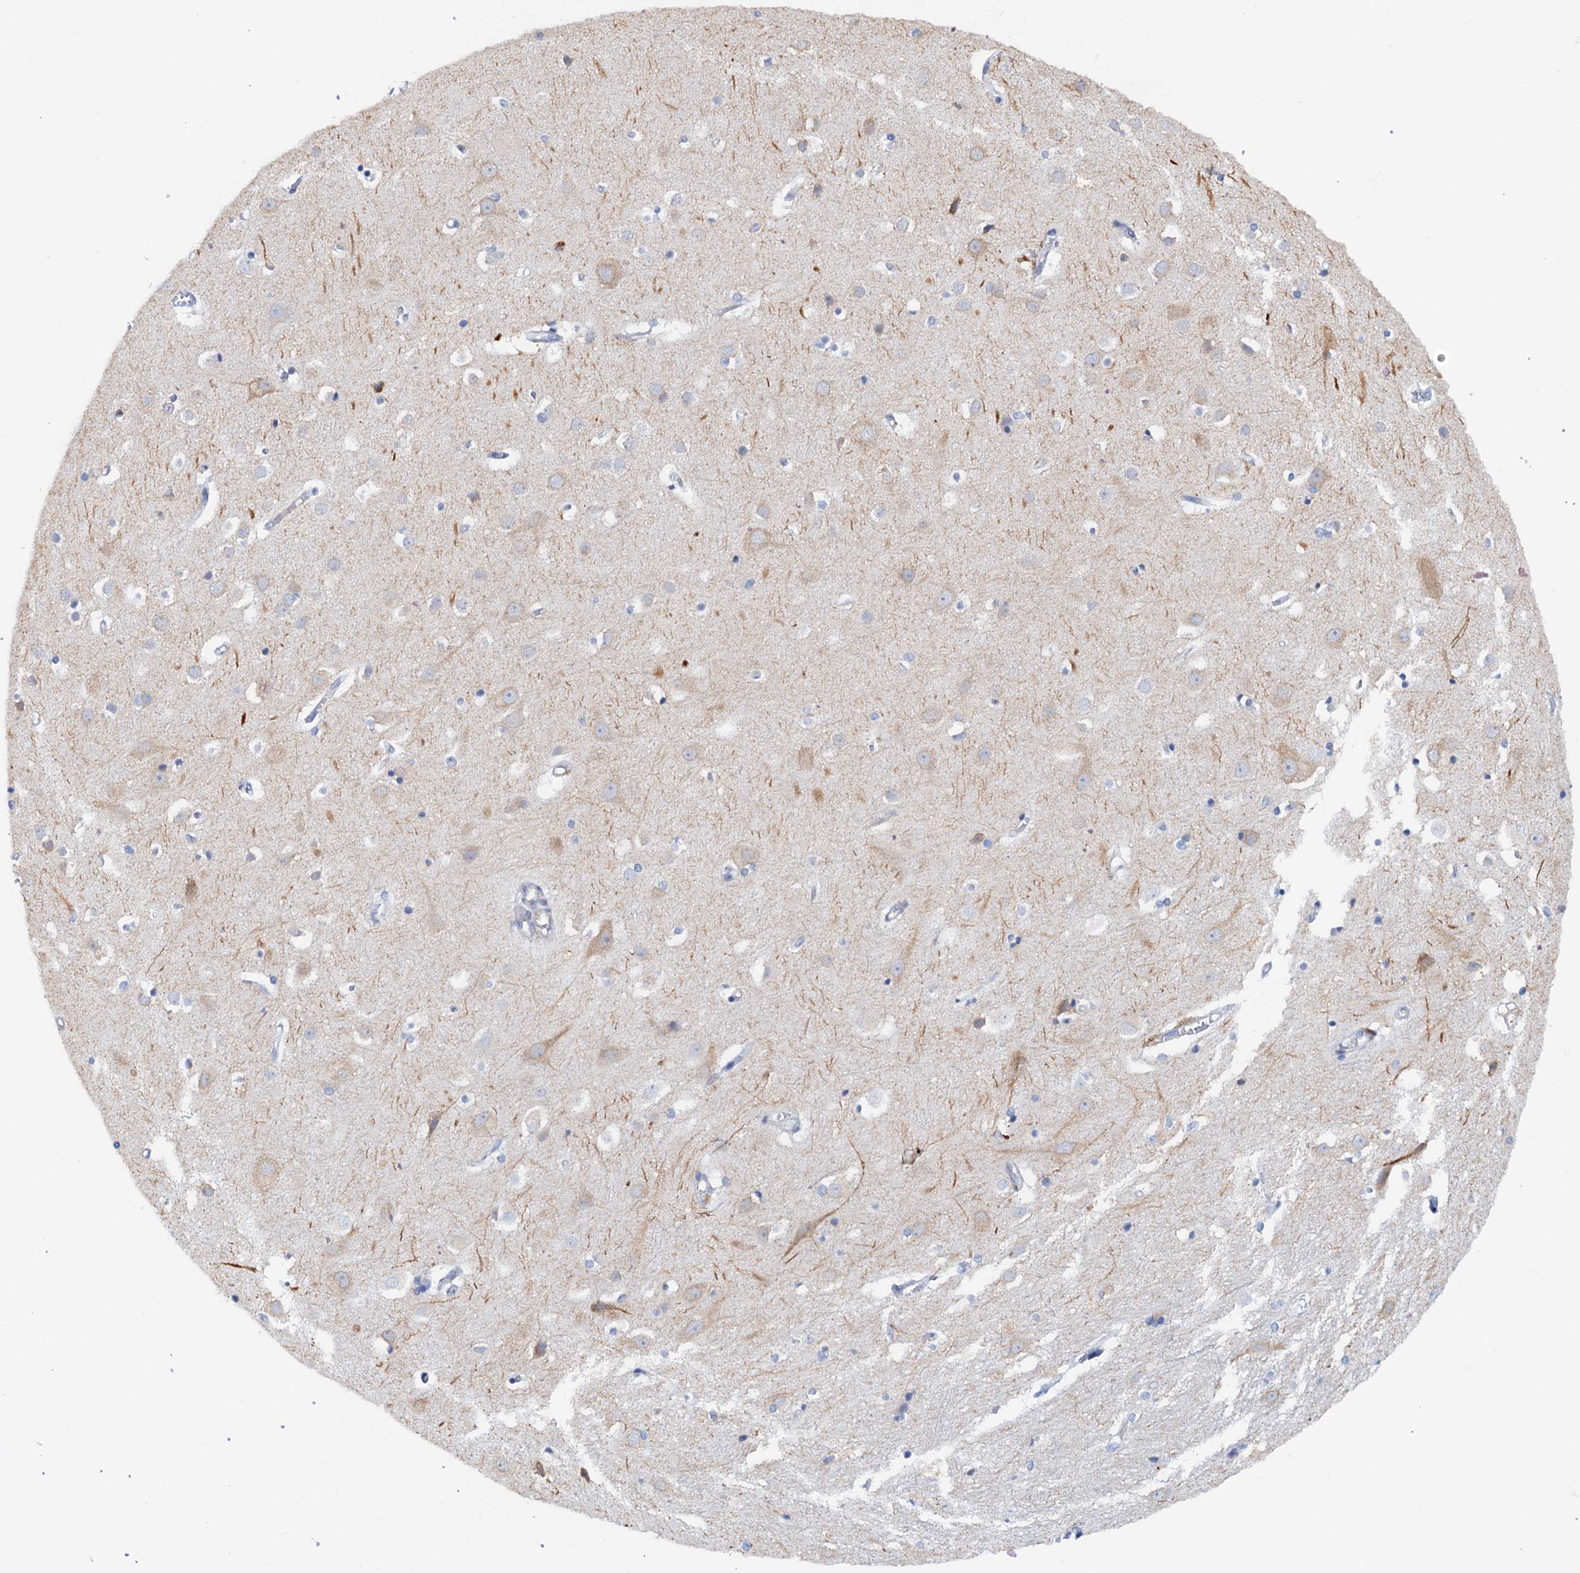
{"staining": {"intensity": "negative", "quantity": "none", "location": "none"}, "tissue": "cerebral cortex", "cell_type": "Endothelial cells", "image_type": "normal", "snomed": [{"axis": "morphology", "description": "Normal tissue, NOS"}, {"axis": "topography", "description": "Cerebral cortex"}], "caption": "Endothelial cells are negative for brown protein staining in benign cerebral cortex. (DAB immunohistochemistry (IHC), high magnification).", "gene": "RASSF9", "patient": {"sex": "male", "age": 54}}